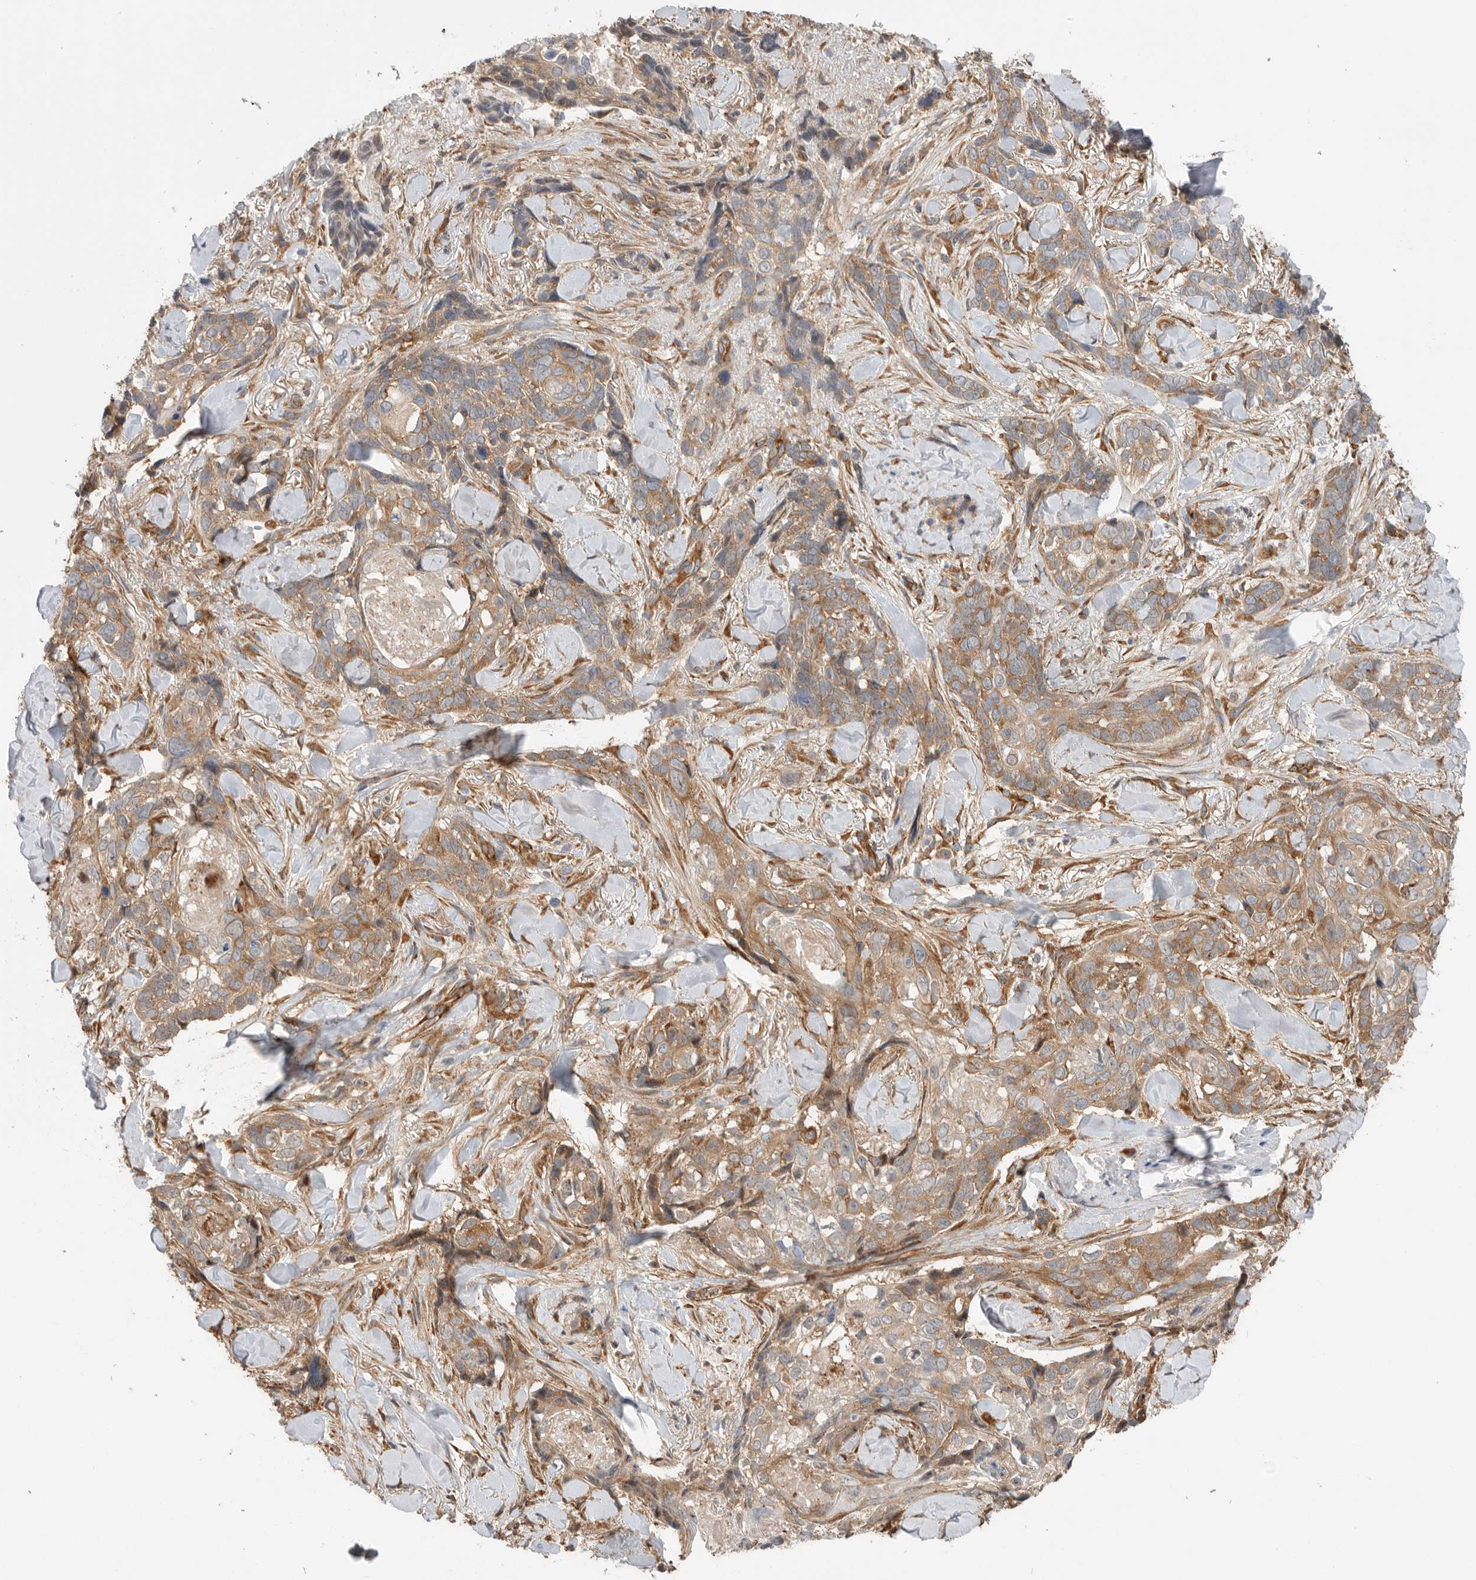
{"staining": {"intensity": "moderate", "quantity": ">75%", "location": "cytoplasmic/membranous"}, "tissue": "skin cancer", "cell_type": "Tumor cells", "image_type": "cancer", "snomed": [{"axis": "morphology", "description": "Basal cell carcinoma"}, {"axis": "topography", "description": "Skin"}], "caption": "This photomicrograph exhibits IHC staining of skin cancer, with medium moderate cytoplasmic/membranous staining in about >75% of tumor cells.", "gene": "CDC42BPB", "patient": {"sex": "female", "age": 82}}